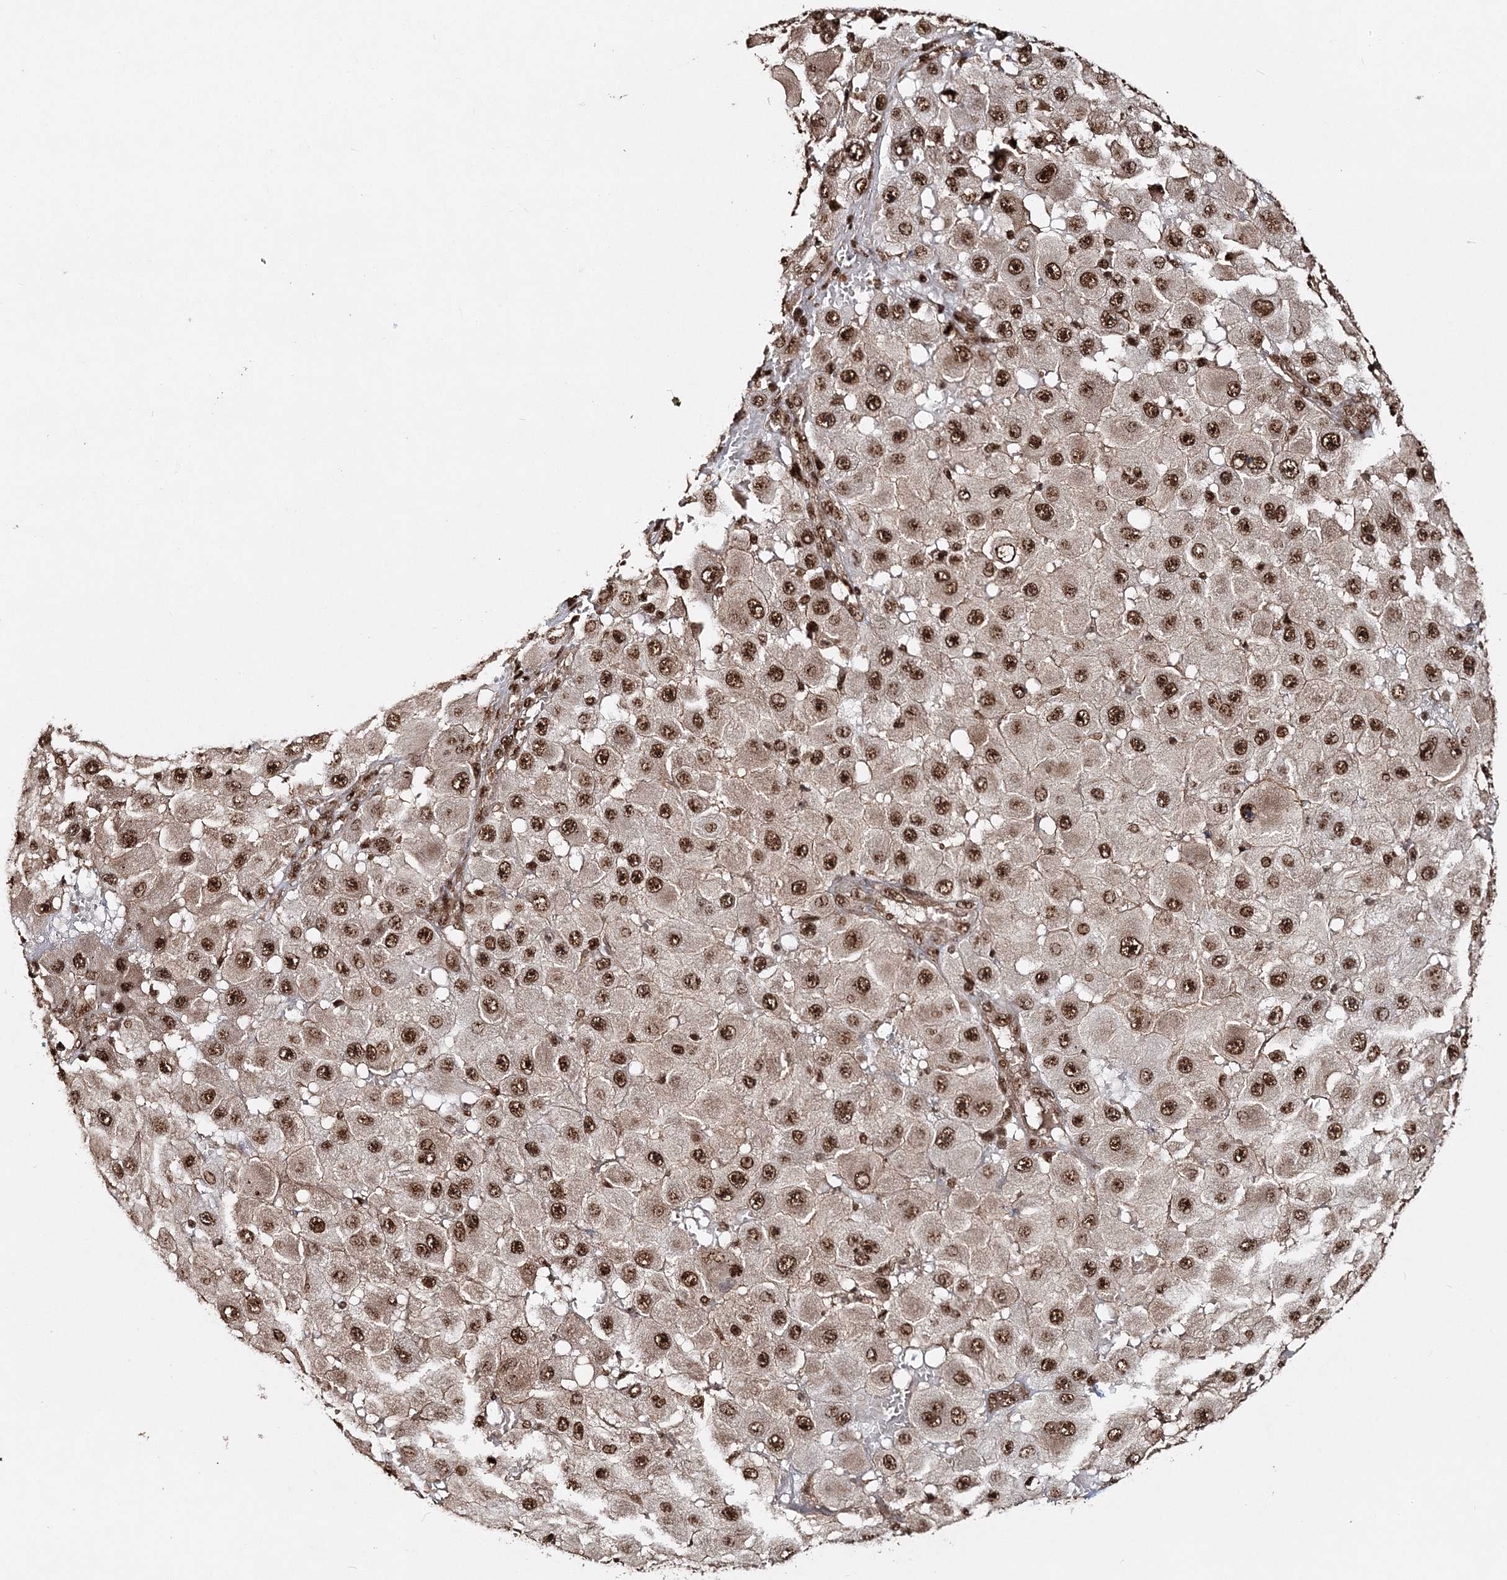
{"staining": {"intensity": "strong", "quantity": ">75%", "location": "nuclear"}, "tissue": "melanoma", "cell_type": "Tumor cells", "image_type": "cancer", "snomed": [{"axis": "morphology", "description": "Malignant melanoma, NOS"}, {"axis": "topography", "description": "Skin"}], "caption": "Human melanoma stained with a brown dye shows strong nuclear positive staining in about >75% of tumor cells.", "gene": "EXOSC8", "patient": {"sex": "female", "age": 81}}